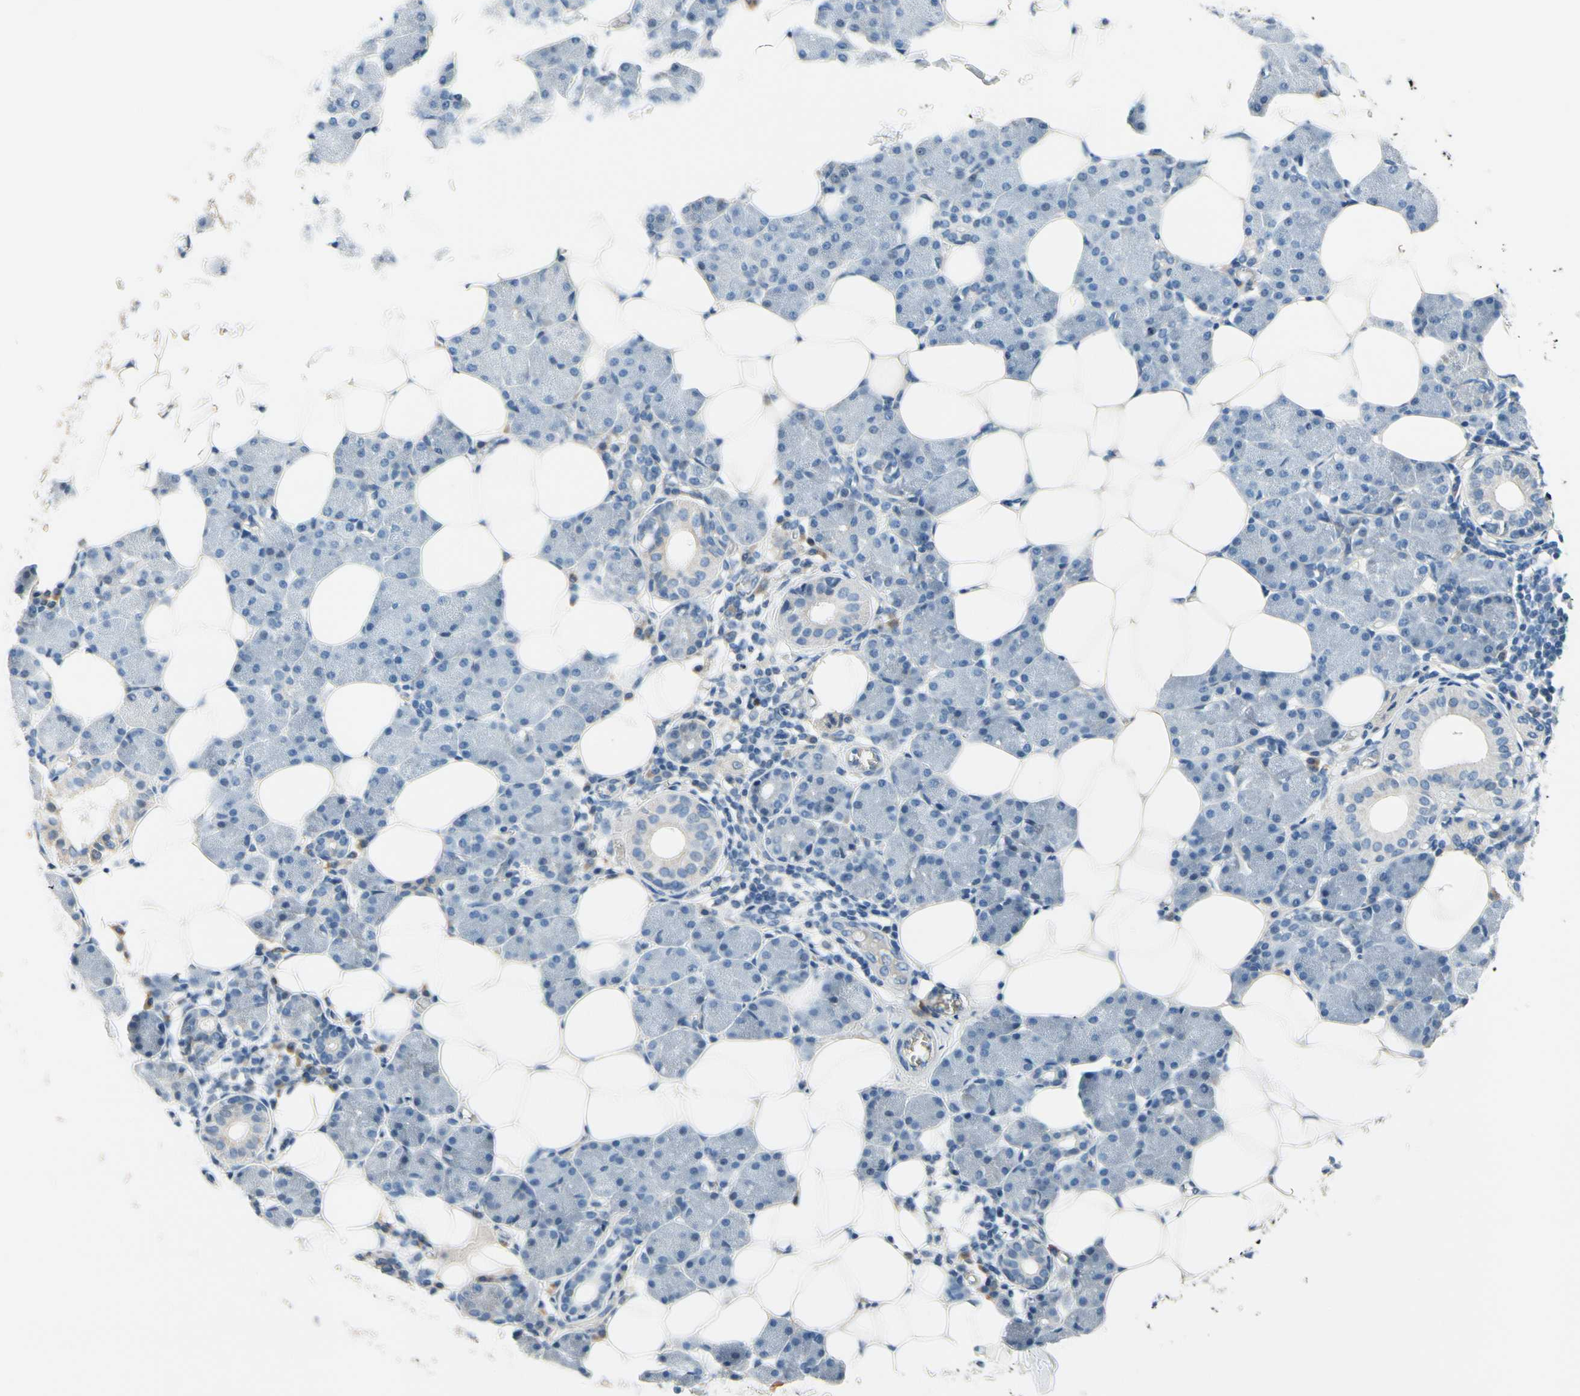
{"staining": {"intensity": "weak", "quantity": "<25%", "location": "cytoplasmic/membranous"}, "tissue": "salivary gland", "cell_type": "Glandular cells", "image_type": "normal", "snomed": [{"axis": "morphology", "description": "Normal tissue, NOS"}, {"axis": "morphology", "description": "Adenoma, NOS"}, {"axis": "topography", "description": "Salivary gland"}], "caption": "IHC image of unremarkable salivary gland: human salivary gland stained with DAB shows no significant protein expression in glandular cells.", "gene": "CKAP2", "patient": {"sex": "female", "age": 32}}